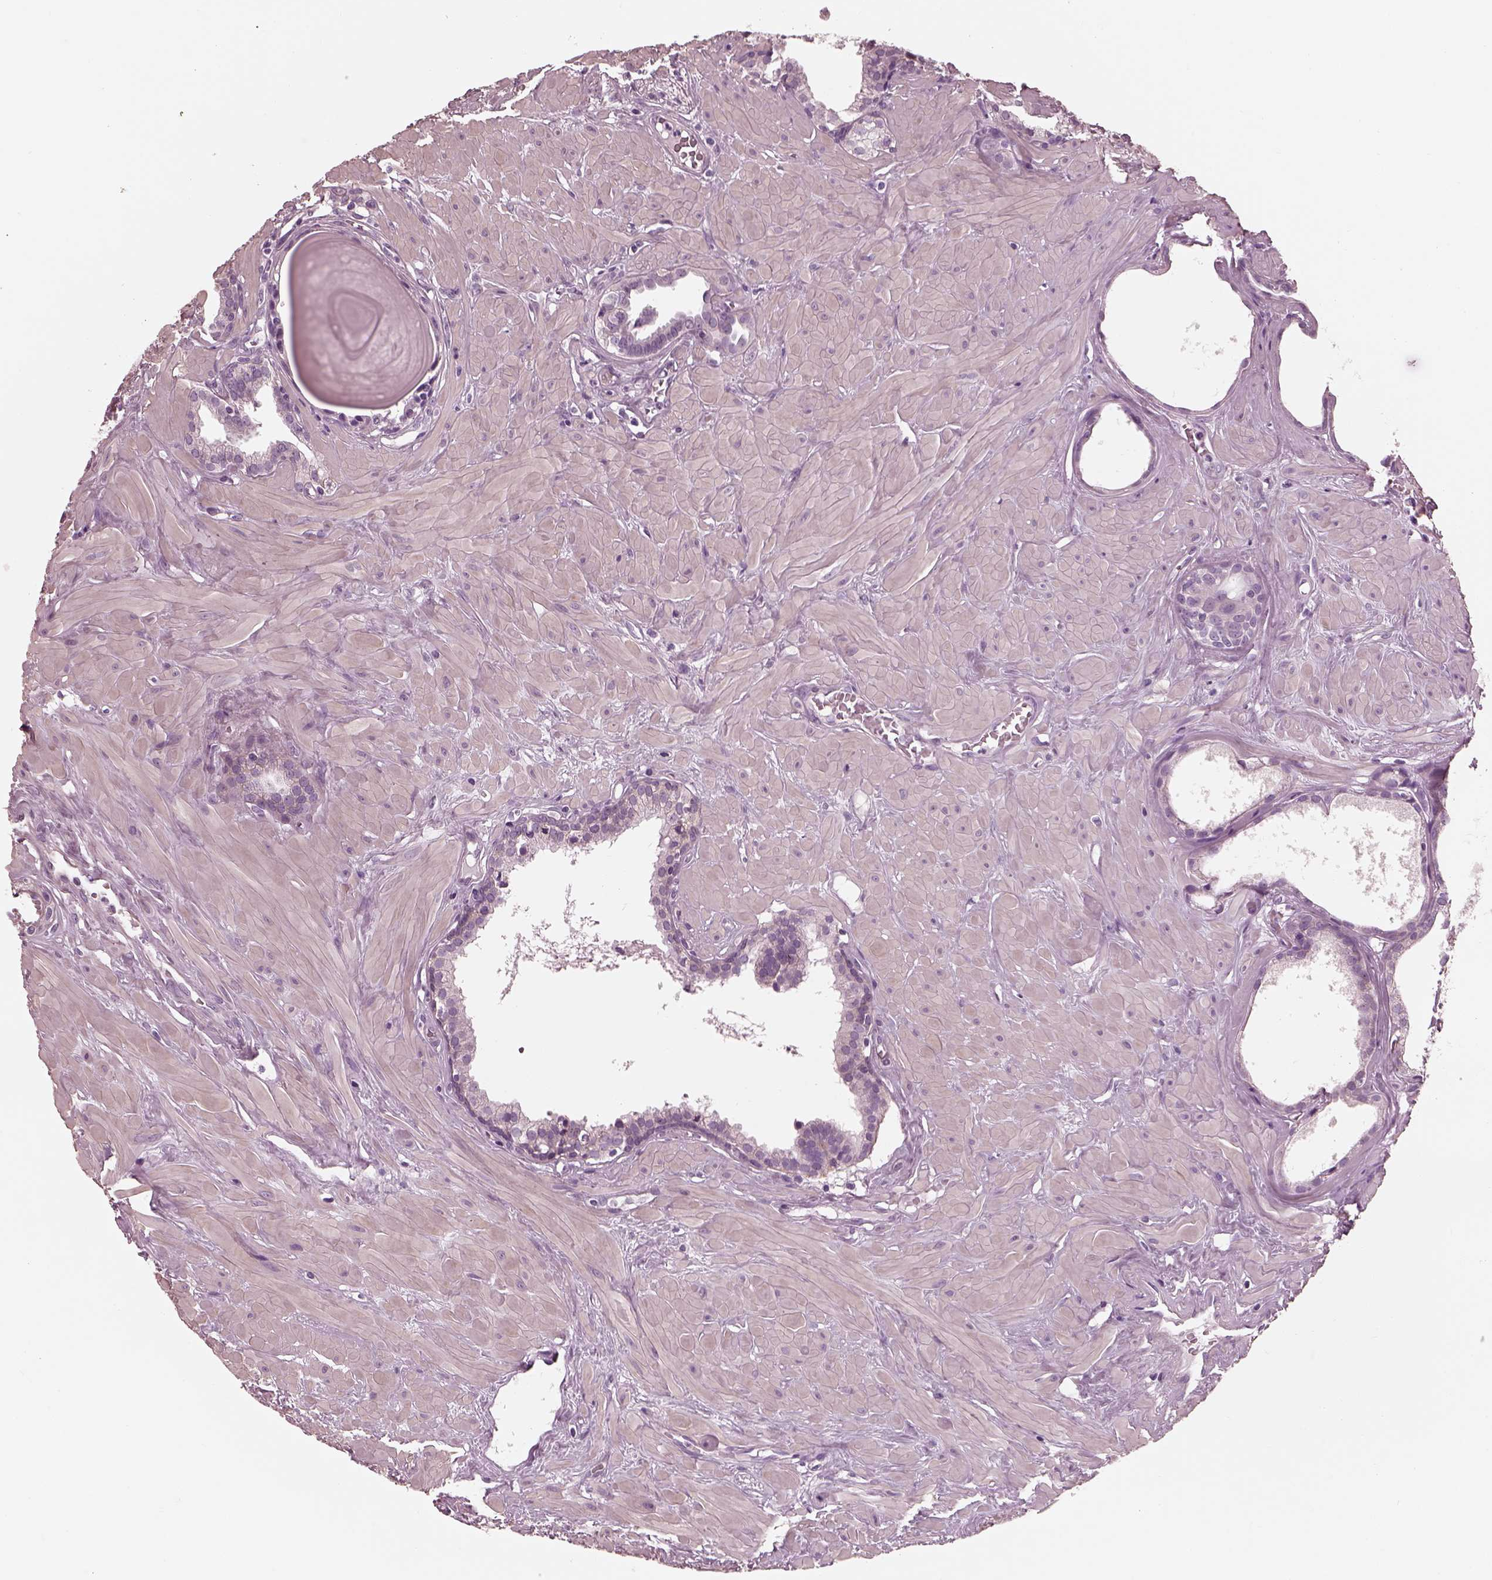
{"staining": {"intensity": "negative", "quantity": "none", "location": "none"}, "tissue": "prostate", "cell_type": "Glandular cells", "image_type": "normal", "snomed": [{"axis": "morphology", "description": "Normal tissue, NOS"}, {"axis": "topography", "description": "Prostate"}], "caption": "Micrograph shows no significant protein staining in glandular cells of normal prostate.", "gene": "BFSP1", "patient": {"sex": "male", "age": 48}}